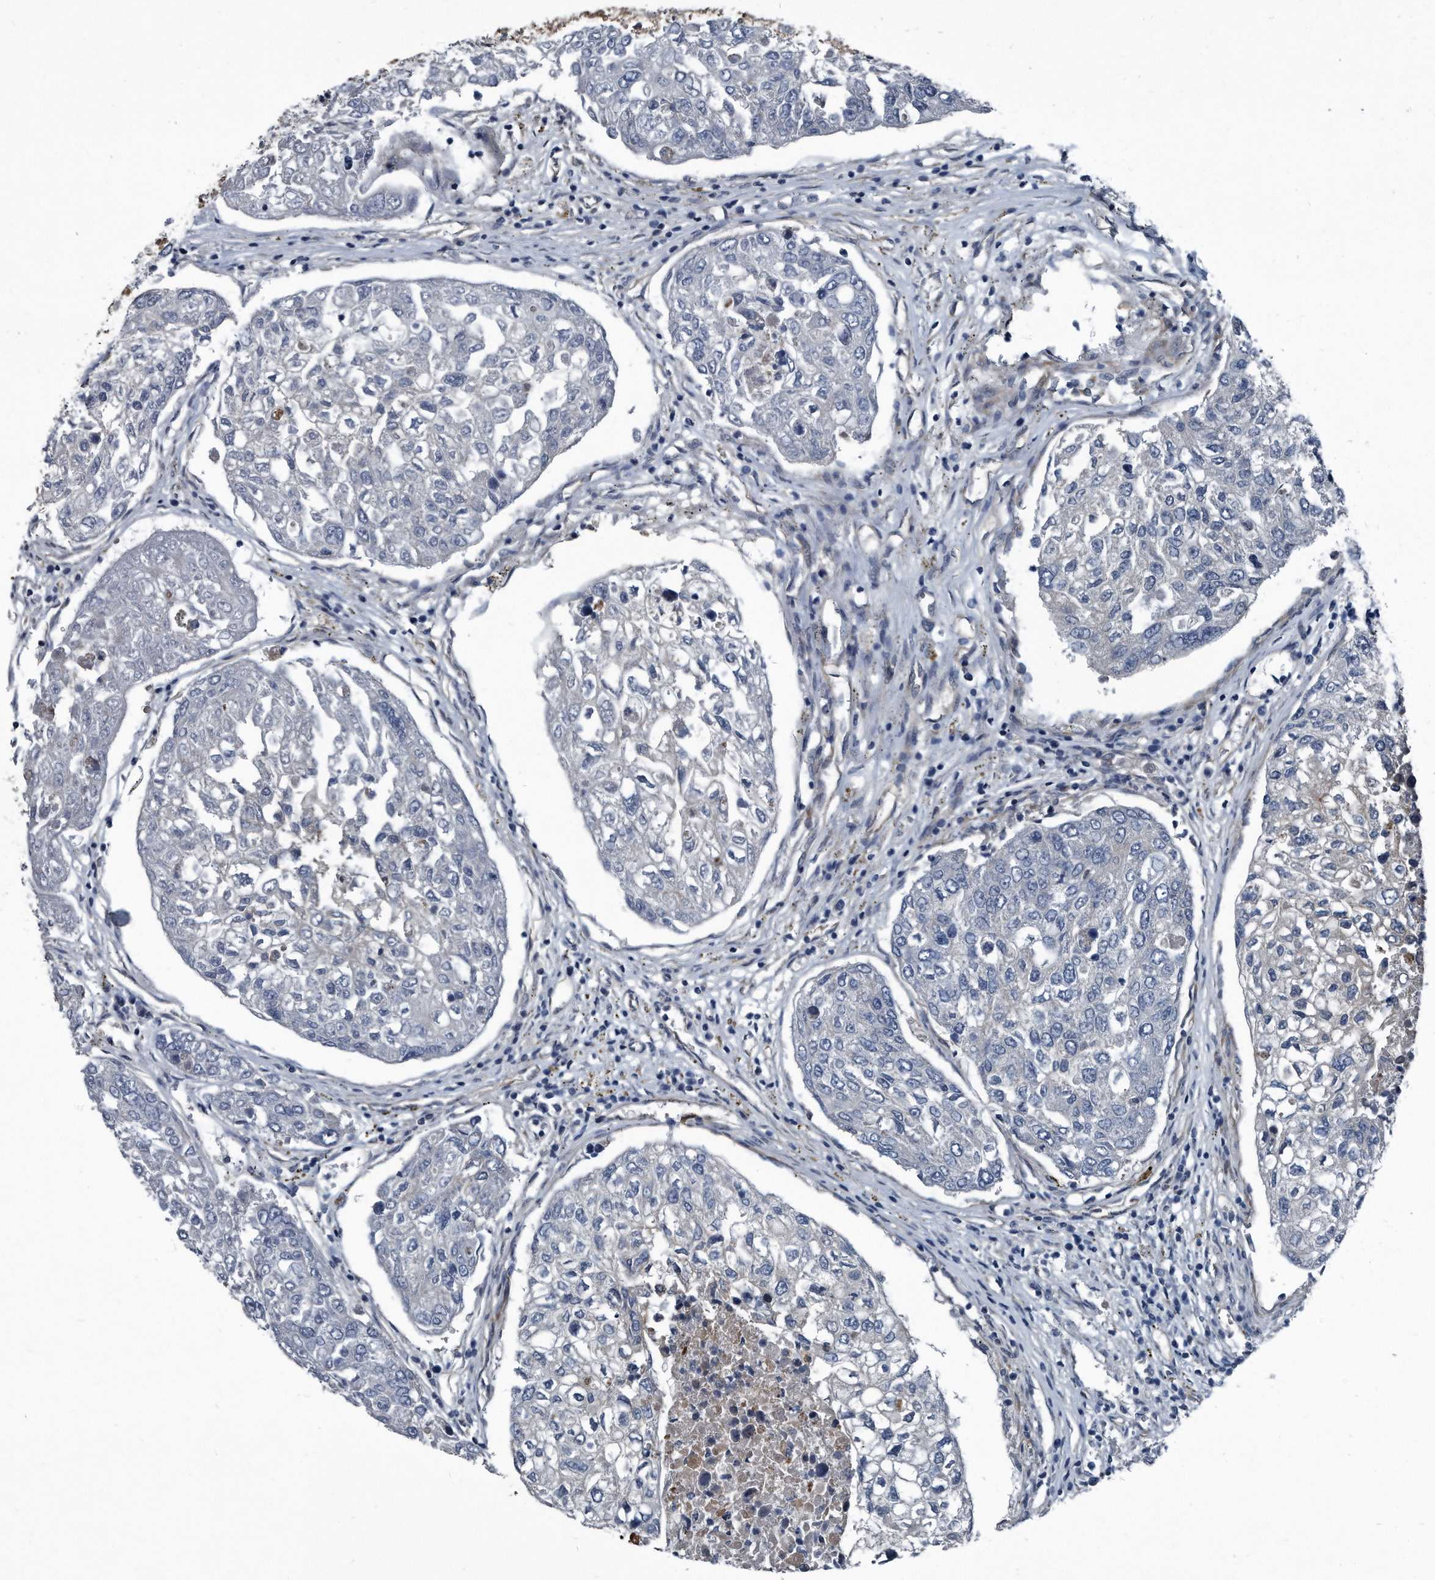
{"staining": {"intensity": "negative", "quantity": "none", "location": "none"}, "tissue": "urothelial cancer", "cell_type": "Tumor cells", "image_type": "cancer", "snomed": [{"axis": "morphology", "description": "Urothelial carcinoma, High grade"}, {"axis": "topography", "description": "Lymph node"}, {"axis": "topography", "description": "Urinary bladder"}], "caption": "This is an immunohistochemistry histopathology image of urothelial cancer. There is no expression in tumor cells.", "gene": "PLEC", "patient": {"sex": "male", "age": 51}}